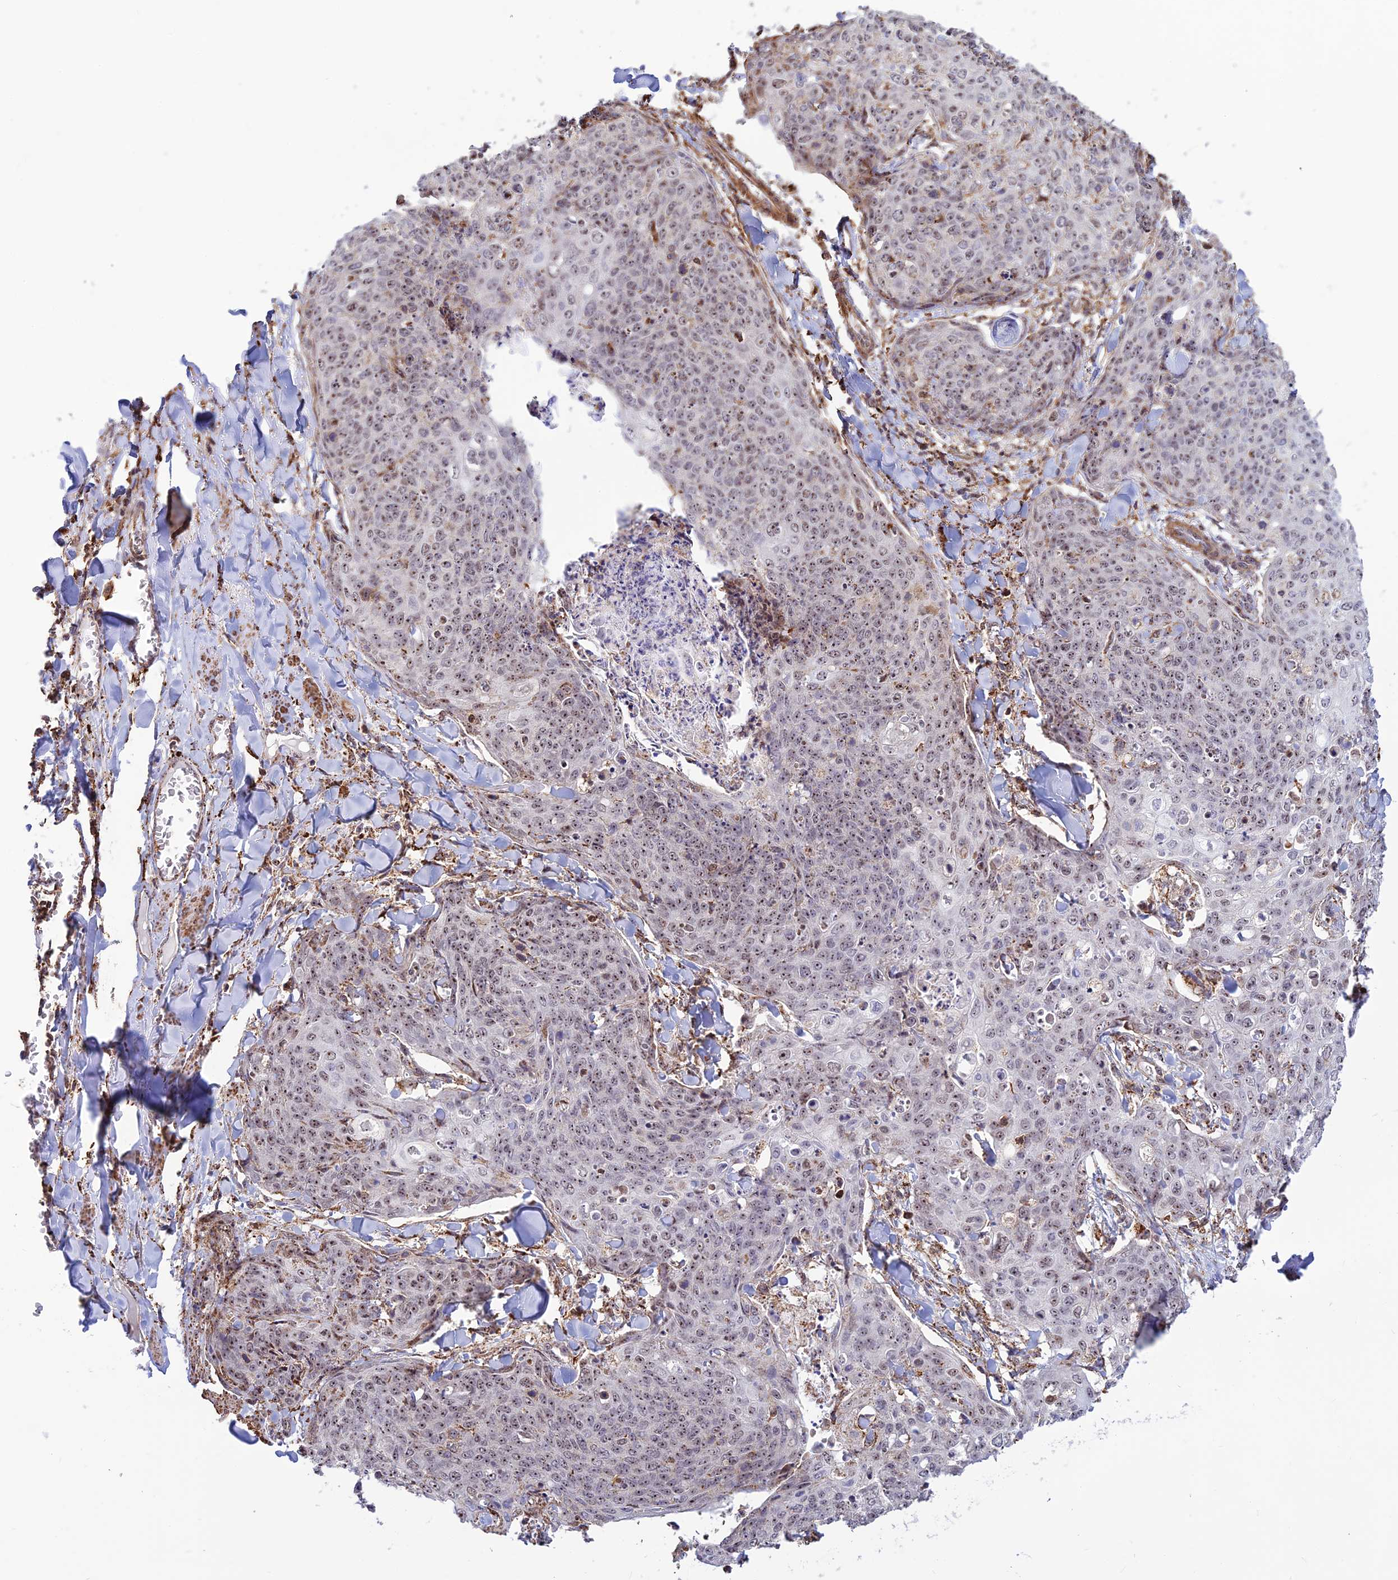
{"staining": {"intensity": "weak", "quantity": "25%-75%", "location": "nuclear"}, "tissue": "skin cancer", "cell_type": "Tumor cells", "image_type": "cancer", "snomed": [{"axis": "morphology", "description": "Squamous cell carcinoma, NOS"}, {"axis": "topography", "description": "Skin"}, {"axis": "topography", "description": "Vulva"}], "caption": "Protein analysis of squamous cell carcinoma (skin) tissue exhibits weak nuclear positivity in approximately 25%-75% of tumor cells.", "gene": "POLR1G", "patient": {"sex": "female", "age": 85}}